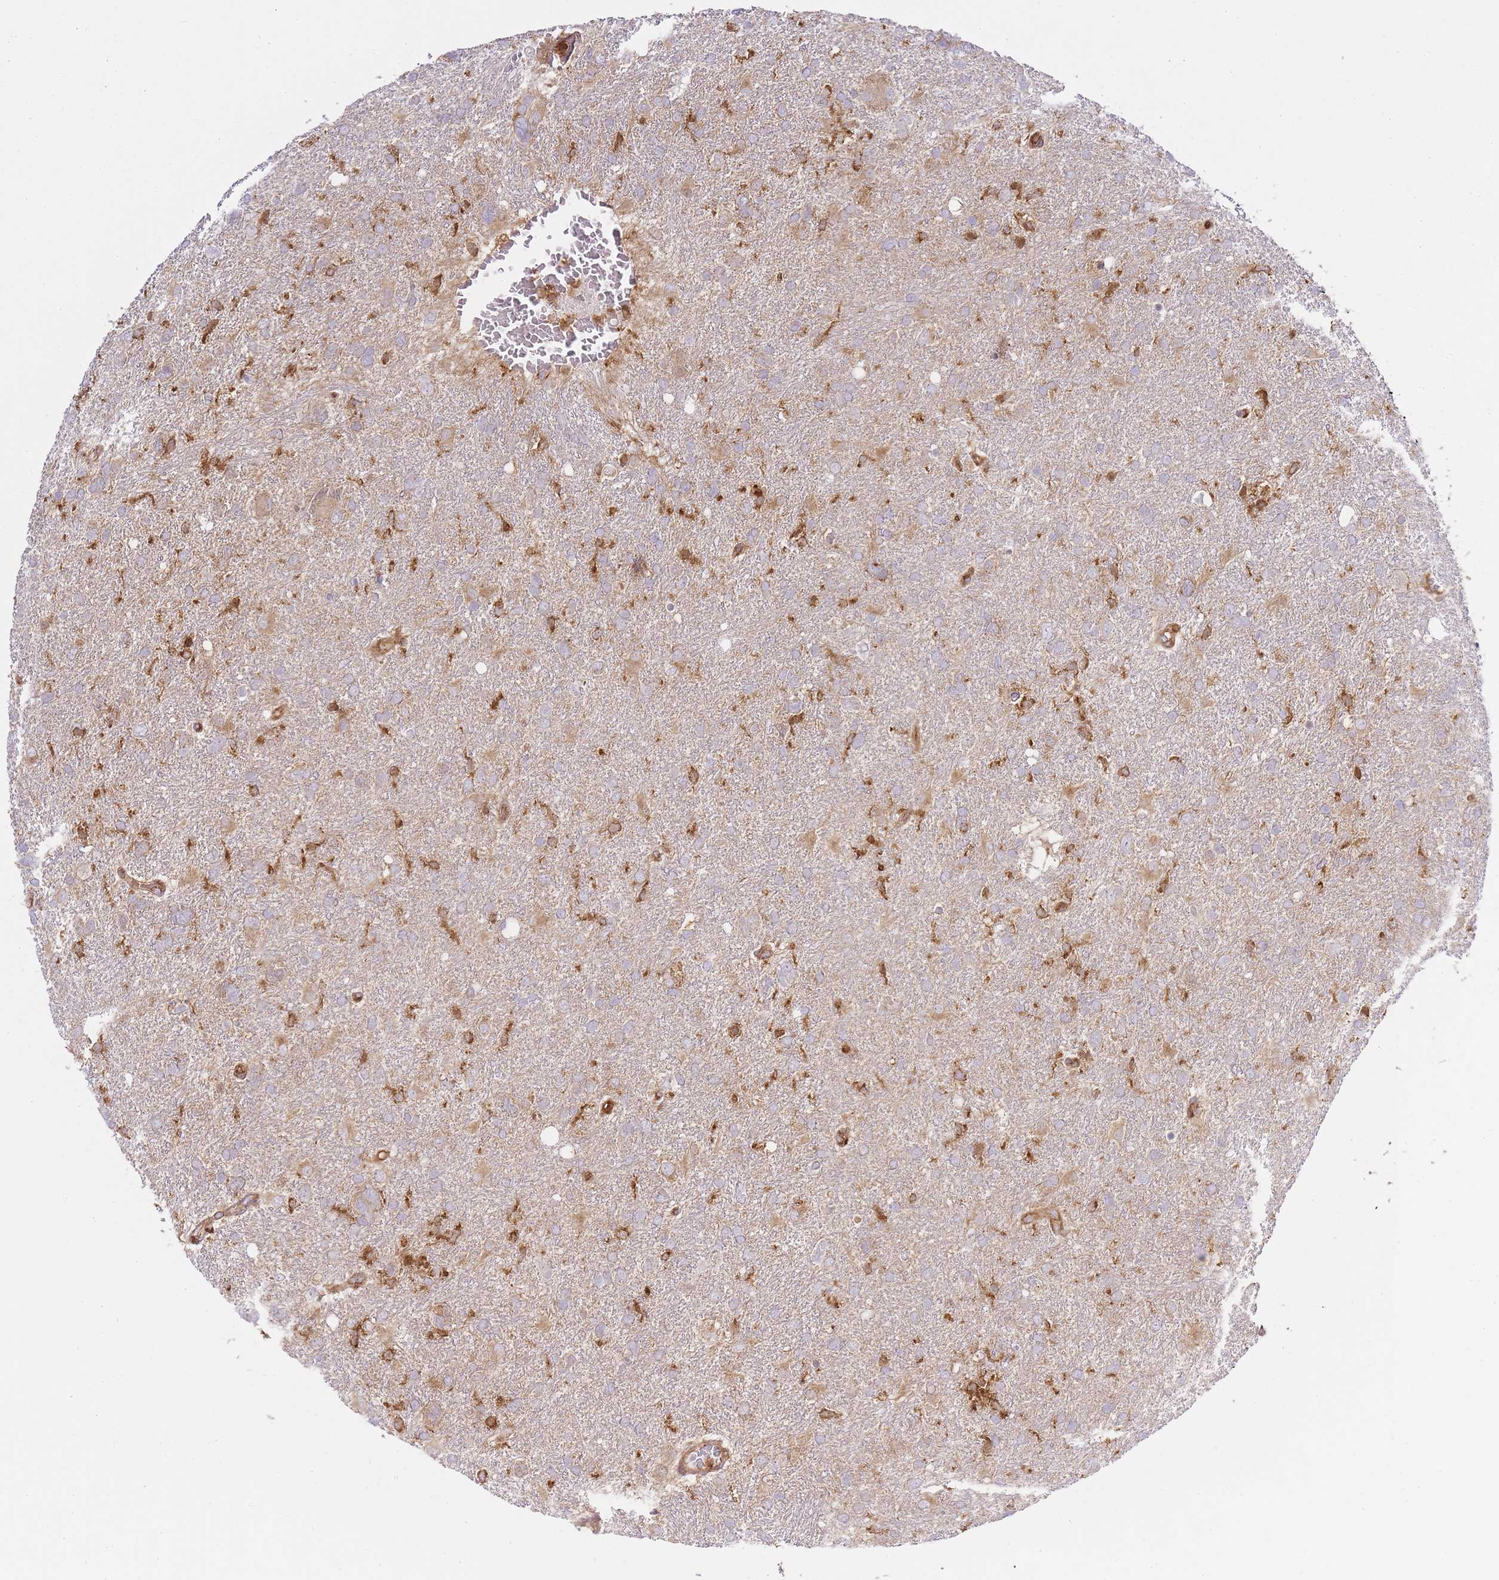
{"staining": {"intensity": "moderate", "quantity": "25%-75%", "location": "cytoplasmic/membranous"}, "tissue": "glioma", "cell_type": "Tumor cells", "image_type": "cancer", "snomed": [{"axis": "morphology", "description": "Glioma, malignant, High grade"}, {"axis": "topography", "description": "Brain"}], "caption": "A micrograph of glioma stained for a protein exhibits moderate cytoplasmic/membranous brown staining in tumor cells. Immunohistochemistry stains the protein of interest in brown and the nuclei are stained blue.", "gene": "MSN", "patient": {"sex": "male", "age": 61}}